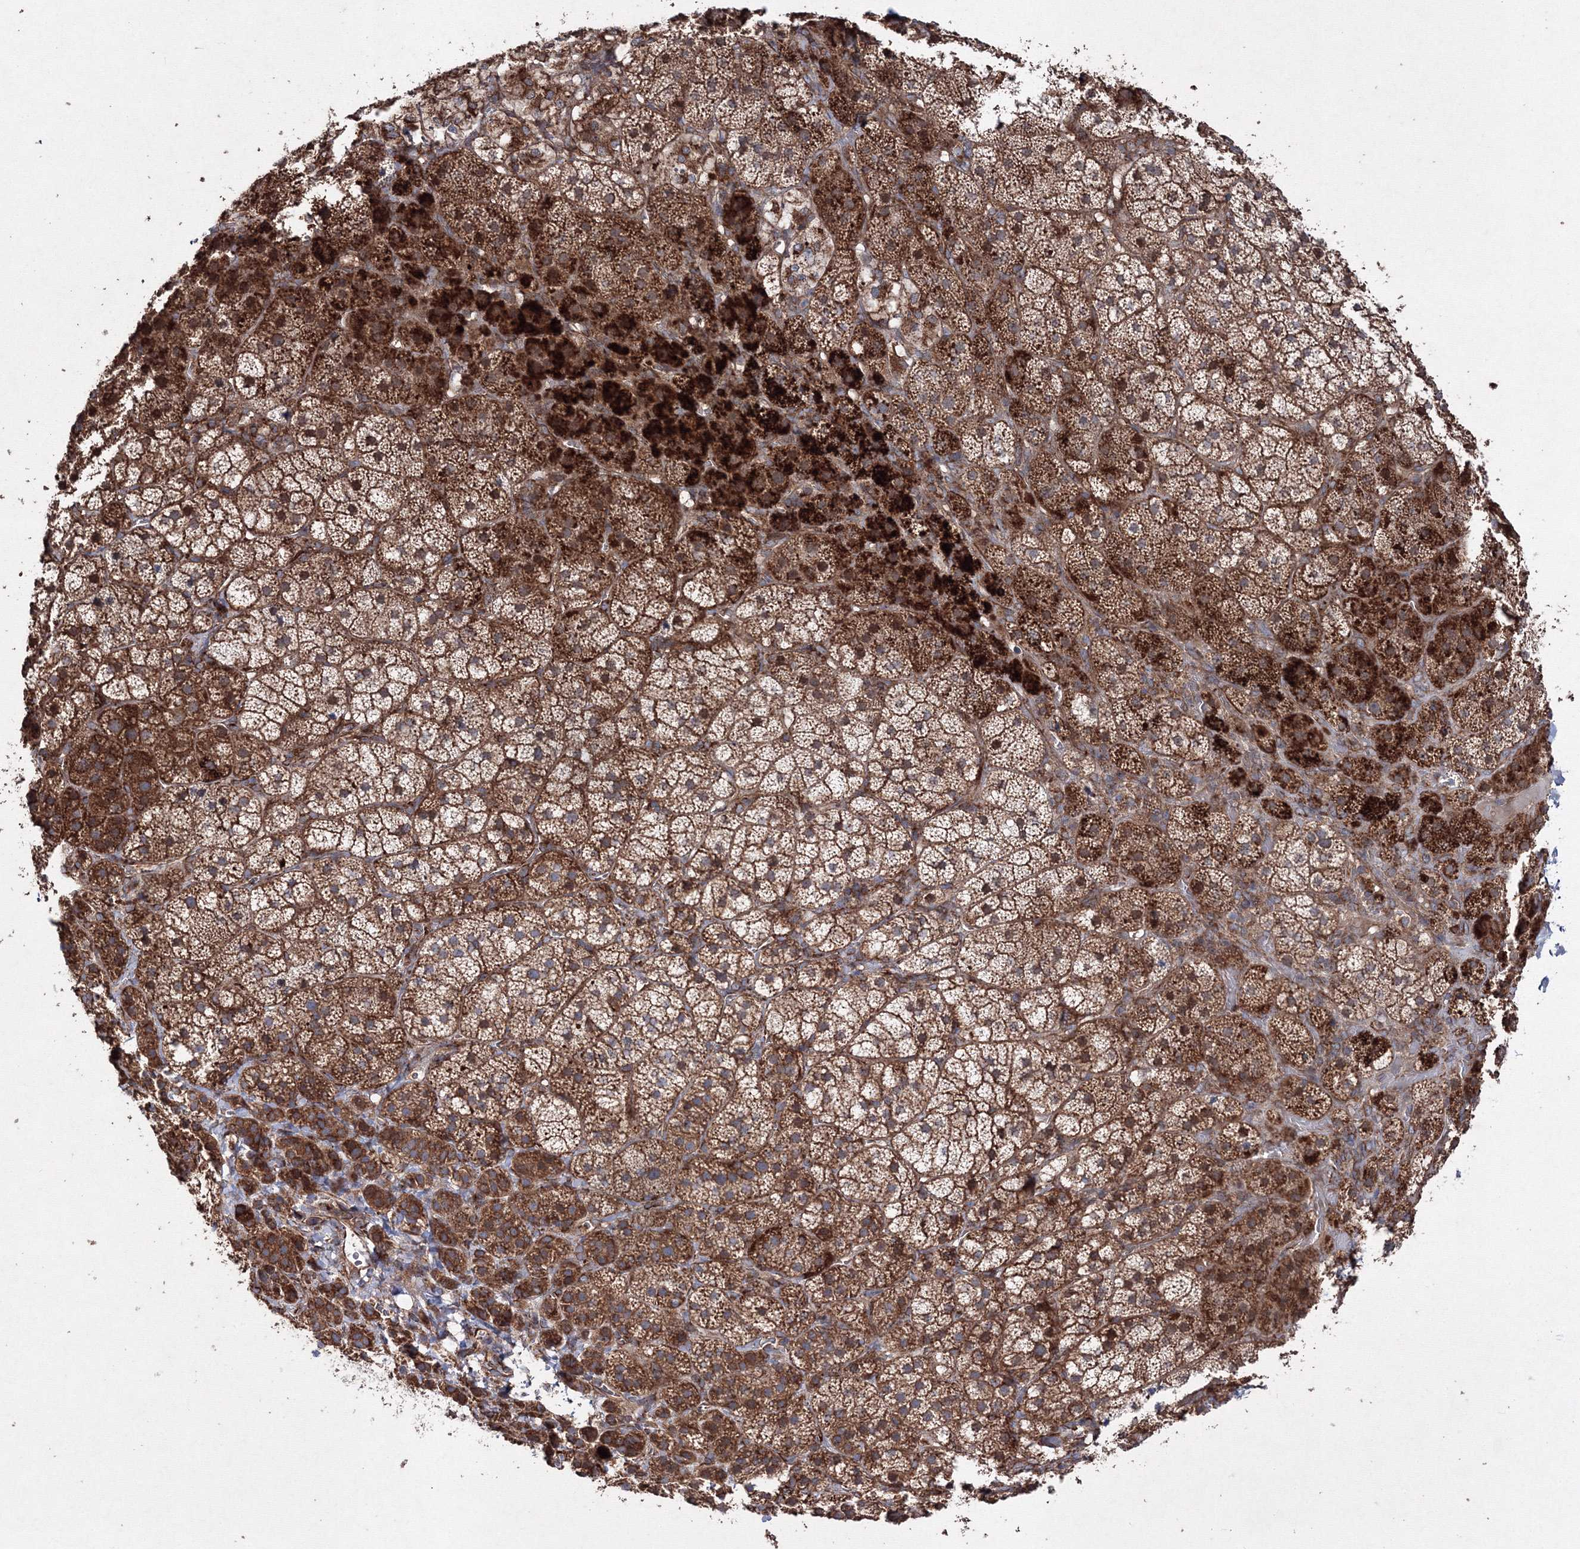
{"staining": {"intensity": "strong", "quantity": ">75%", "location": "cytoplasmic/membranous"}, "tissue": "adrenal gland", "cell_type": "Glandular cells", "image_type": "normal", "snomed": [{"axis": "morphology", "description": "Normal tissue, NOS"}, {"axis": "topography", "description": "Adrenal gland"}], "caption": "DAB immunohistochemical staining of unremarkable human adrenal gland reveals strong cytoplasmic/membranous protein positivity in about >75% of glandular cells.", "gene": "GFM1", "patient": {"sex": "female", "age": 44}}